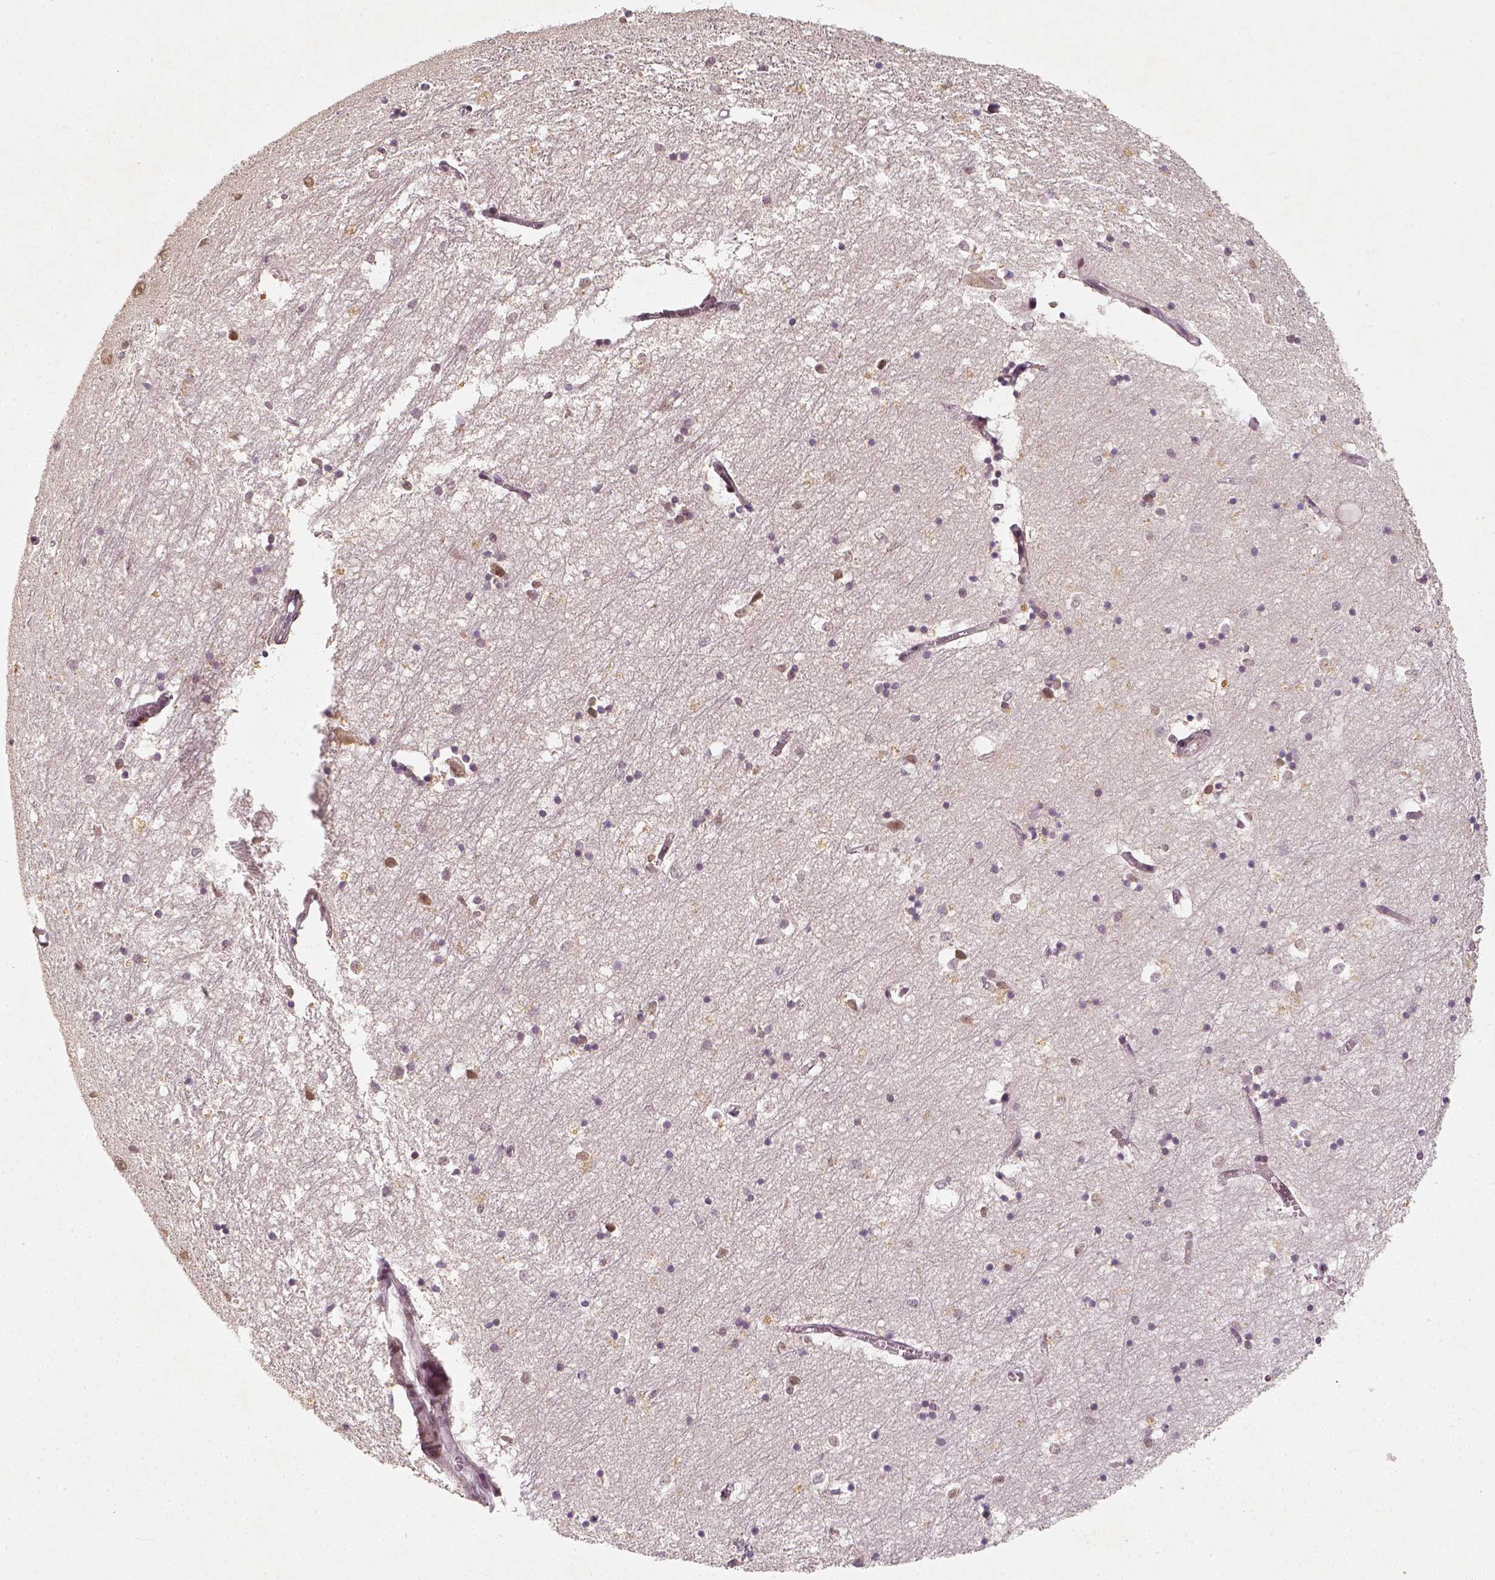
{"staining": {"intensity": "moderate", "quantity": "25%-75%", "location": "nuclear"}, "tissue": "hippocampus", "cell_type": "Glial cells", "image_type": "normal", "snomed": [{"axis": "morphology", "description": "Normal tissue, NOS"}, {"axis": "topography", "description": "Lateral ventricle wall"}, {"axis": "topography", "description": "Hippocampus"}], "caption": "A histopathology image of hippocampus stained for a protein shows moderate nuclear brown staining in glial cells. (IHC, brightfield microscopy, high magnification).", "gene": "ZMAT3", "patient": {"sex": "female", "age": 63}}